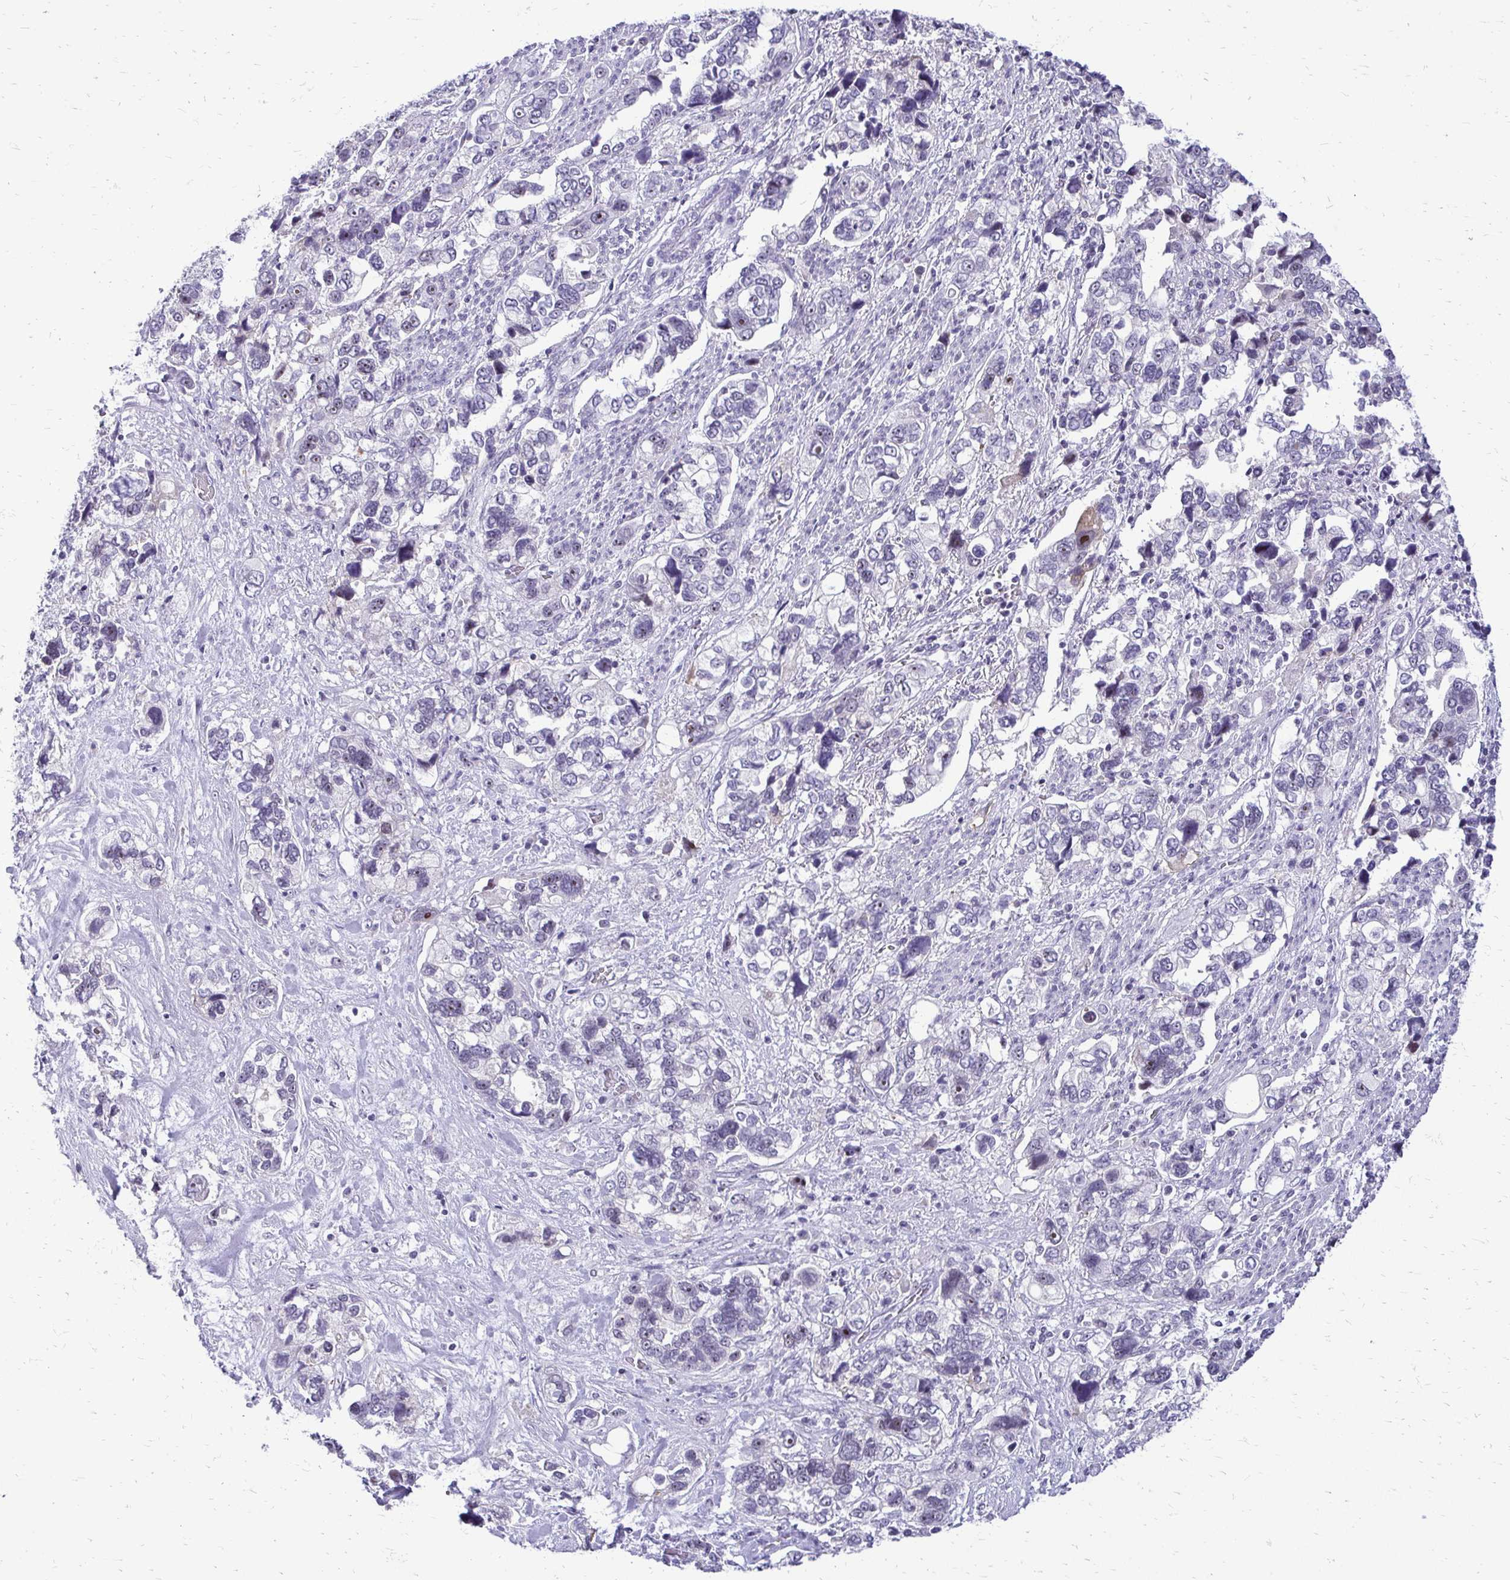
{"staining": {"intensity": "negative", "quantity": "none", "location": "none"}, "tissue": "stomach cancer", "cell_type": "Tumor cells", "image_type": "cancer", "snomed": [{"axis": "morphology", "description": "Adenocarcinoma, NOS"}, {"axis": "topography", "description": "Stomach, upper"}], "caption": "Immunohistochemistry of adenocarcinoma (stomach) reveals no expression in tumor cells. (DAB (3,3'-diaminobenzidine) immunohistochemistry visualized using brightfield microscopy, high magnification).", "gene": "NIFK", "patient": {"sex": "female", "age": 81}}